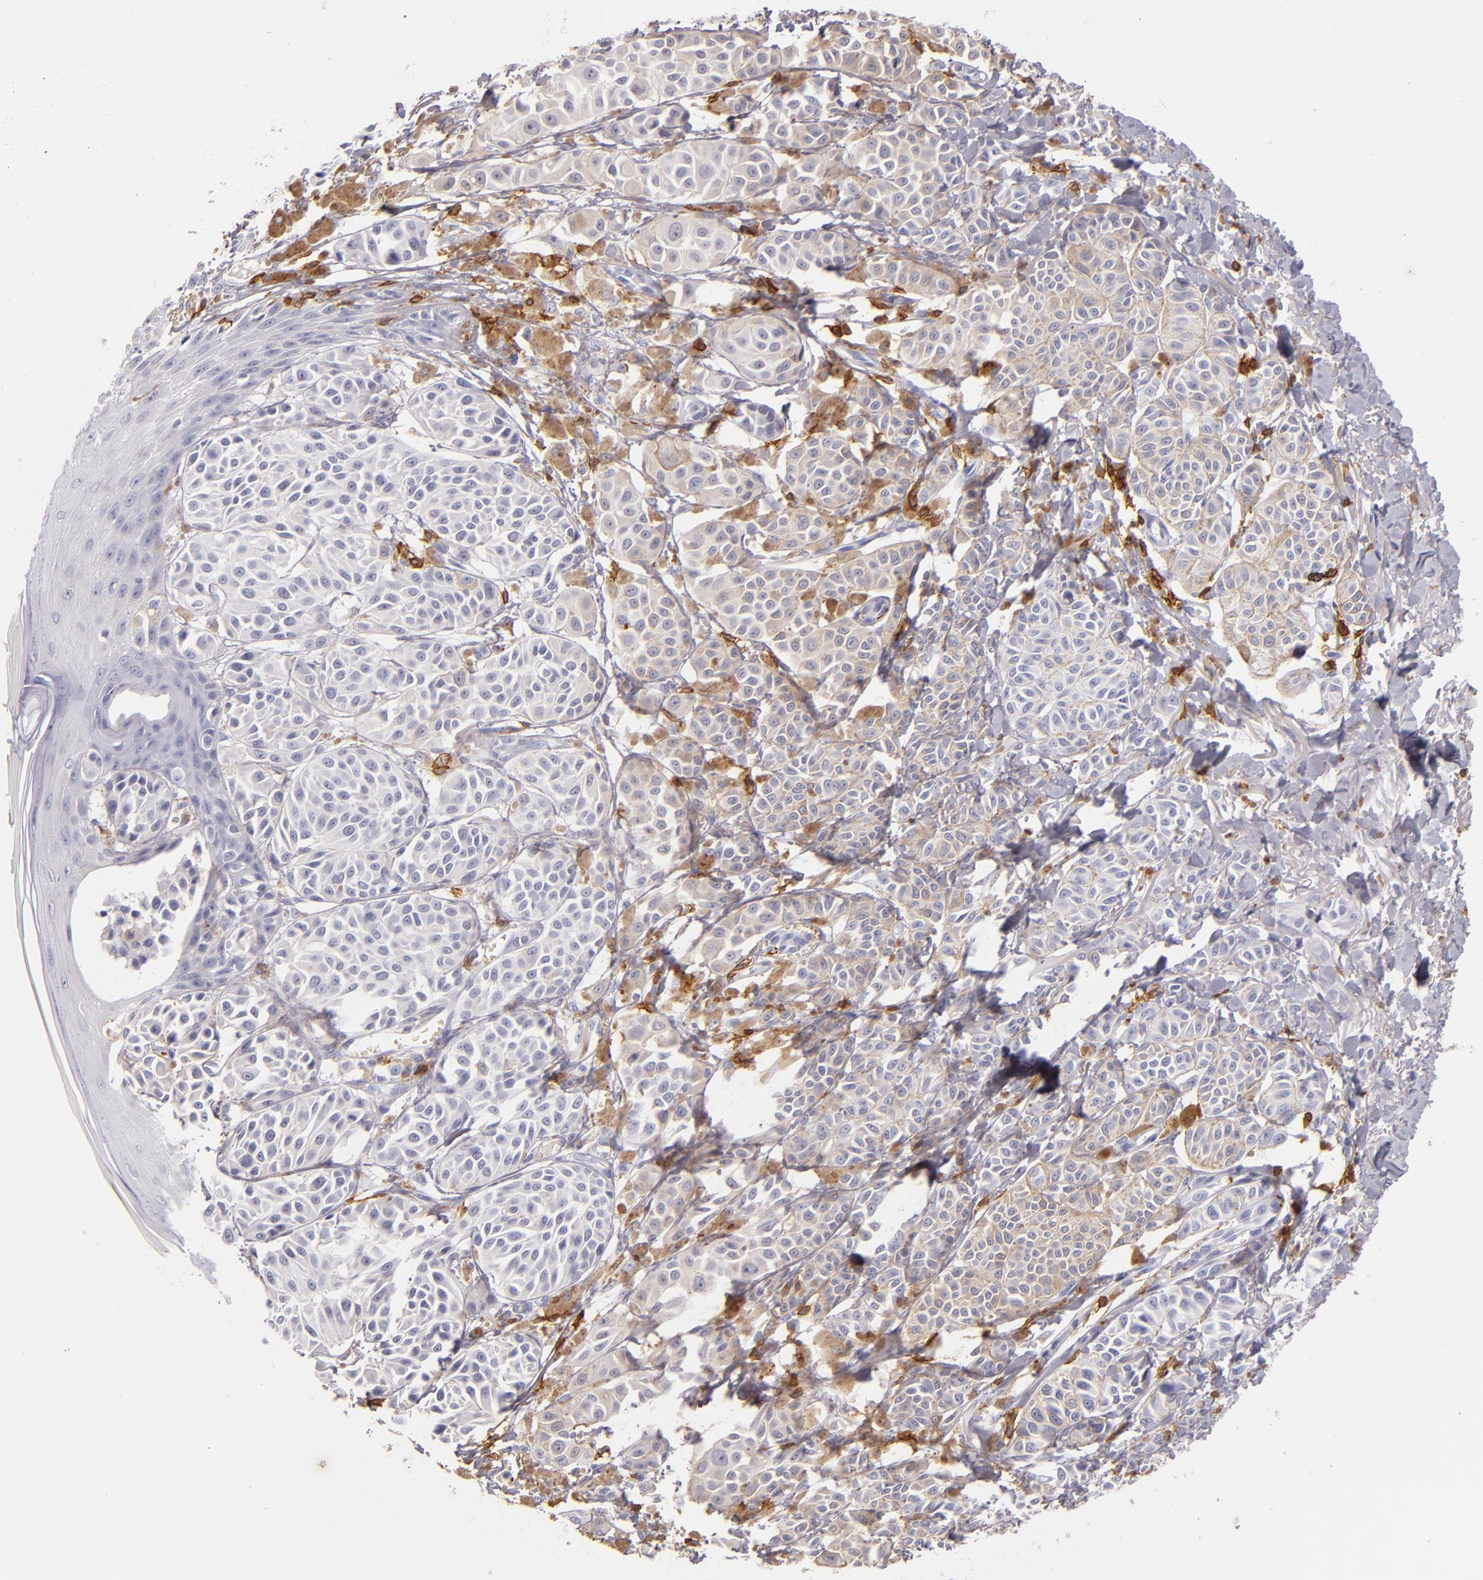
{"staining": {"intensity": "negative", "quantity": "none", "location": "none"}, "tissue": "melanoma", "cell_type": "Tumor cells", "image_type": "cancer", "snomed": [{"axis": "morphology", "description": "Malignant melanoma, NOS"}, {"axis": "topography", "description": "Skin"}], "caption": "Immunohistochemistry (IHC) of human malignant melanoma reveals no staining in tumor cells. The staining was performed using DAB (3,3'-diaminobenzidine) to visualize the protein expression in brown, while the nuclei were stained in blue with hematoxylin (Magnification: 20x).", "gene": "LAT", "patient": {"sex": "female", "age": 77}}